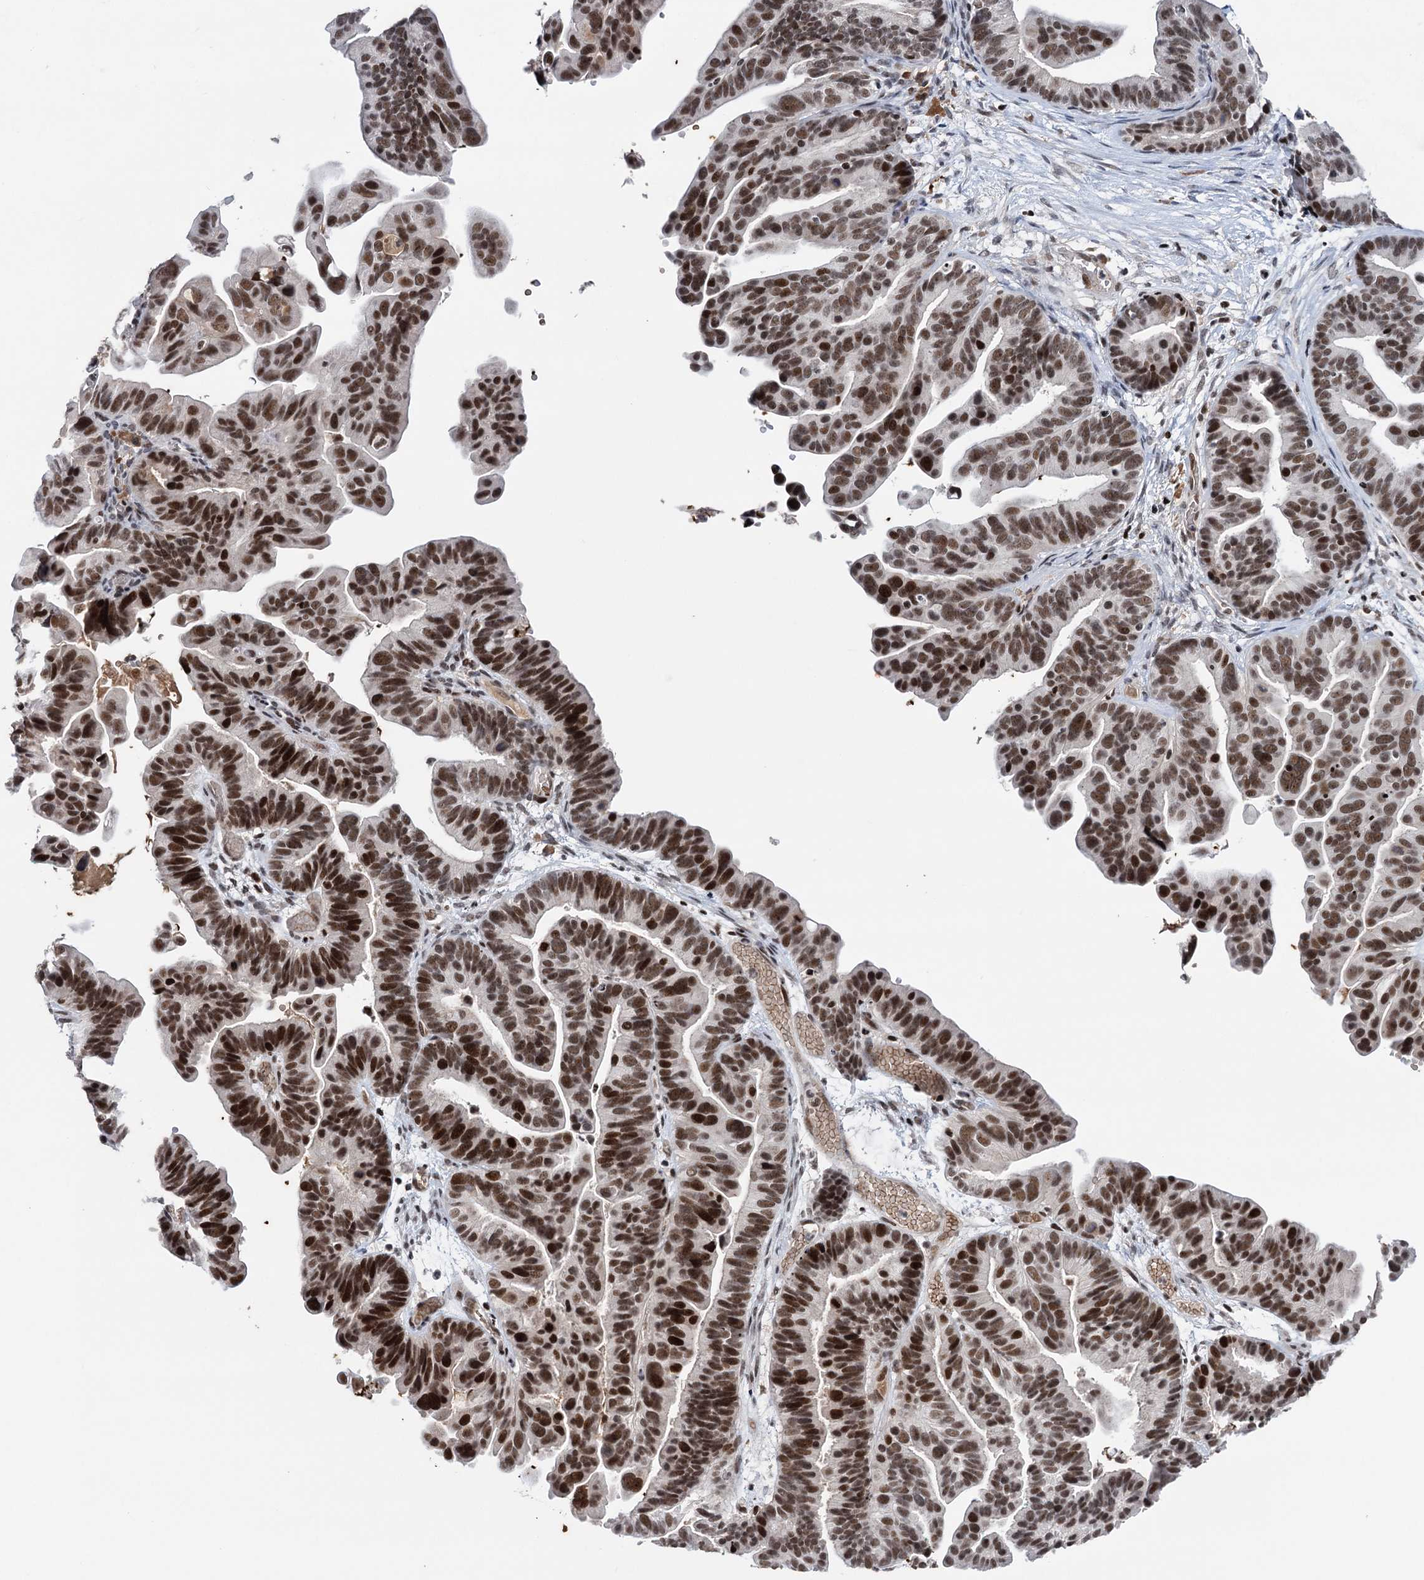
{"staining": {"intensity": "strong", "quantity": ">75%", "location": "nuclear"}, "tissue": "ovarian cancer", "cell_type": "Tumor cells", "image_type": "cancer", "snomed": [{"axis": "morphology", "description": "Cystadenocarcinoma, serous, NOS"}, {"axis": "topography", "description": "Ovary"}], "caption": "Protein staining of ovarian cancer tissue shows strong nuclear positivity in about >75% of tumor cells. The protein is shown in brown color, while the nuclei are stained blue.", "gene": "ZCCHC10", "patient": {"sex": "female", "age": 56}}